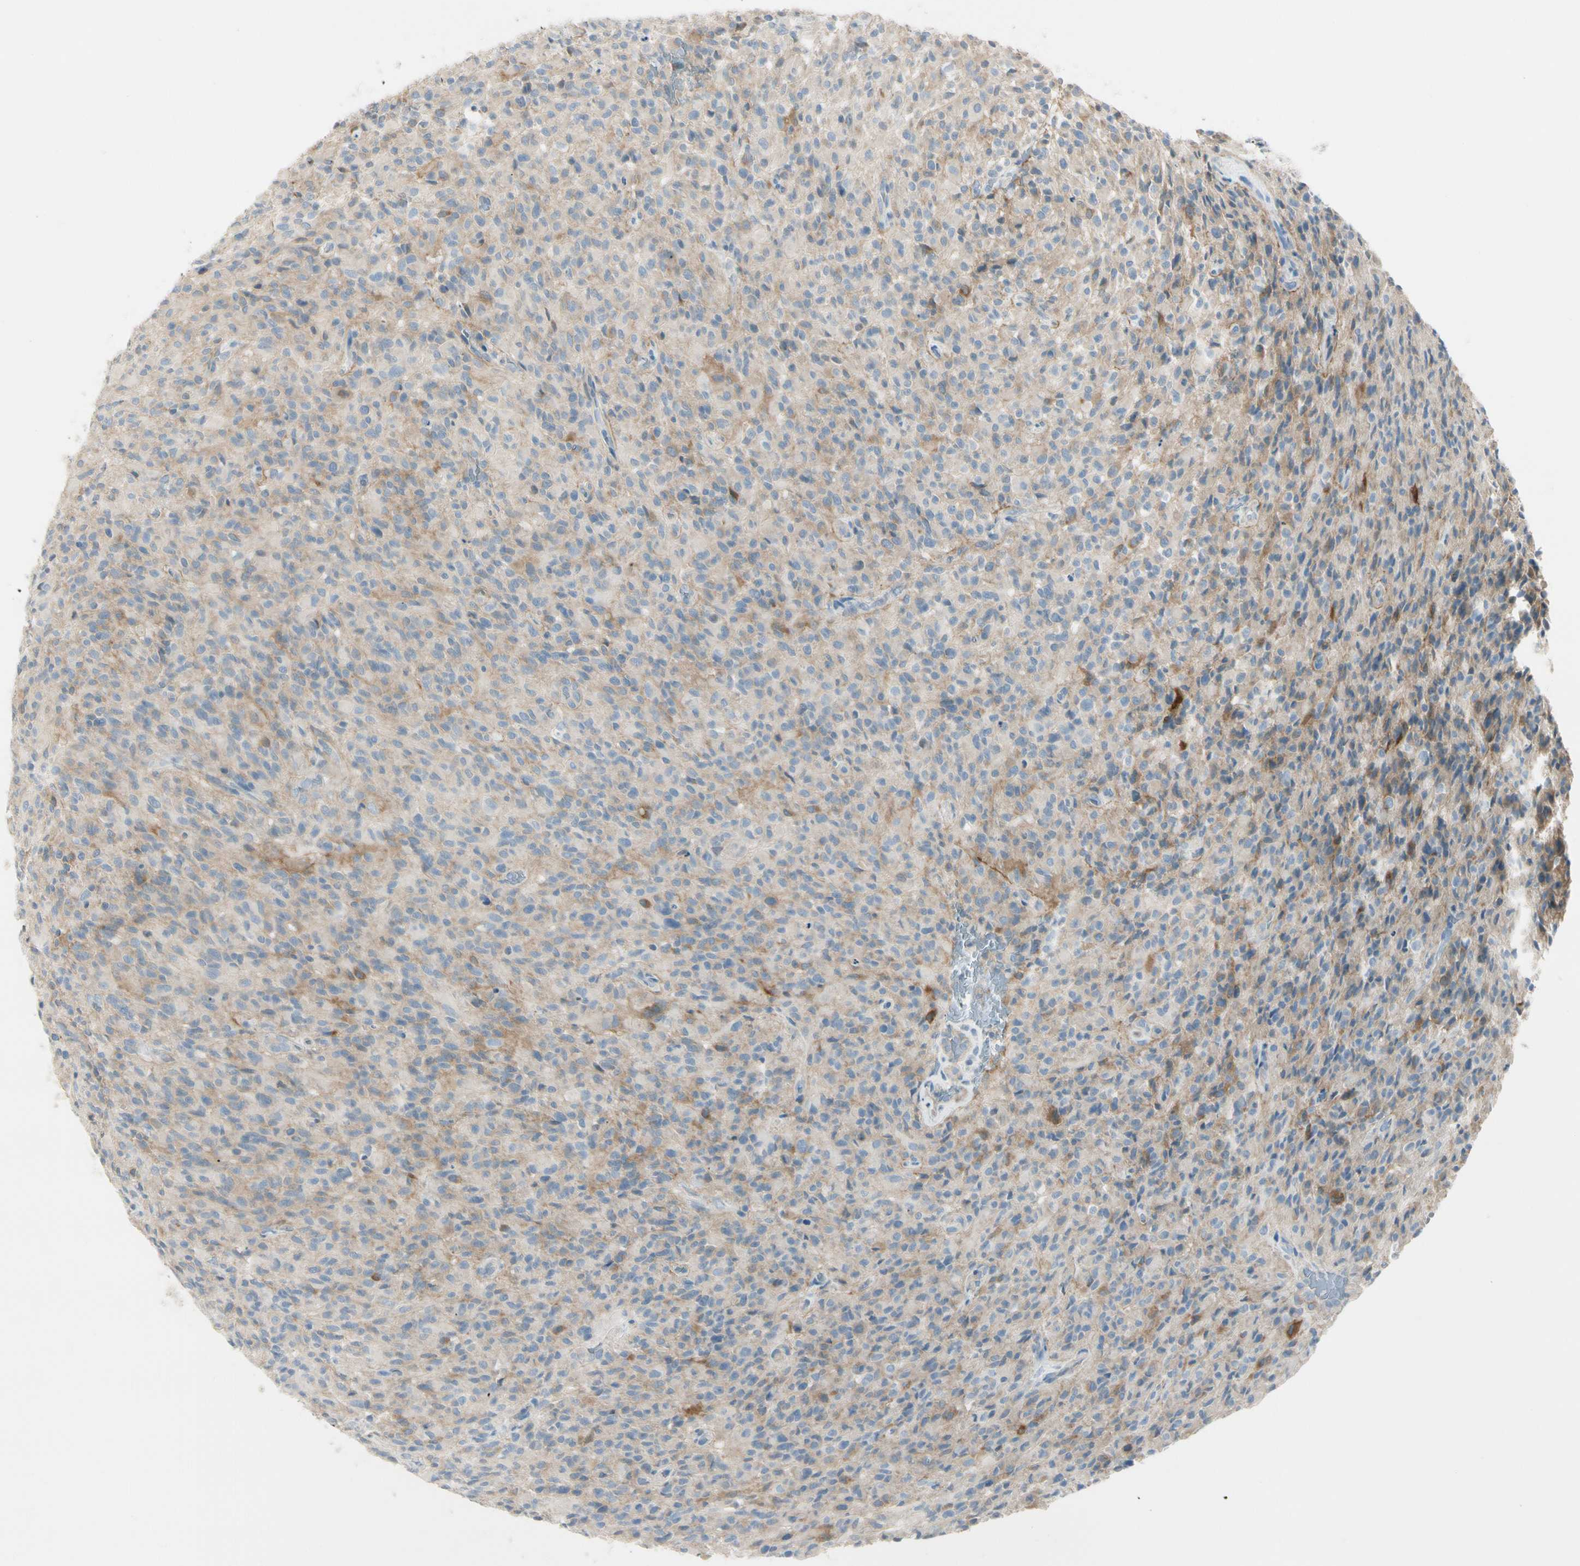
{"staining": {"intensity": "weak", "quantity": "25%-75%", "location": "cytoplasmic/membranous"}, "tissue": "glioma", "cell_type": "Tumor cells", "image_type": "cancer", "snomed": [{"axis": "morphology", "description": "Glioma, malignant, High grade"}, {"axis": "topography", "description": "Brain"}], "caption": "Immunohistochemistry (DAB (3,3'-diaminobenzidine)) staining of malignant glioma (high-grade) reveals weak cytoplasmic/membranous protein positivity in approximately 25%-75% of tumor cells. (brown staining indicates protein expression, while blue staining denotes nuclei).", "gene": "ITGA3", "patient": {"sex": "male", "age": 71}}